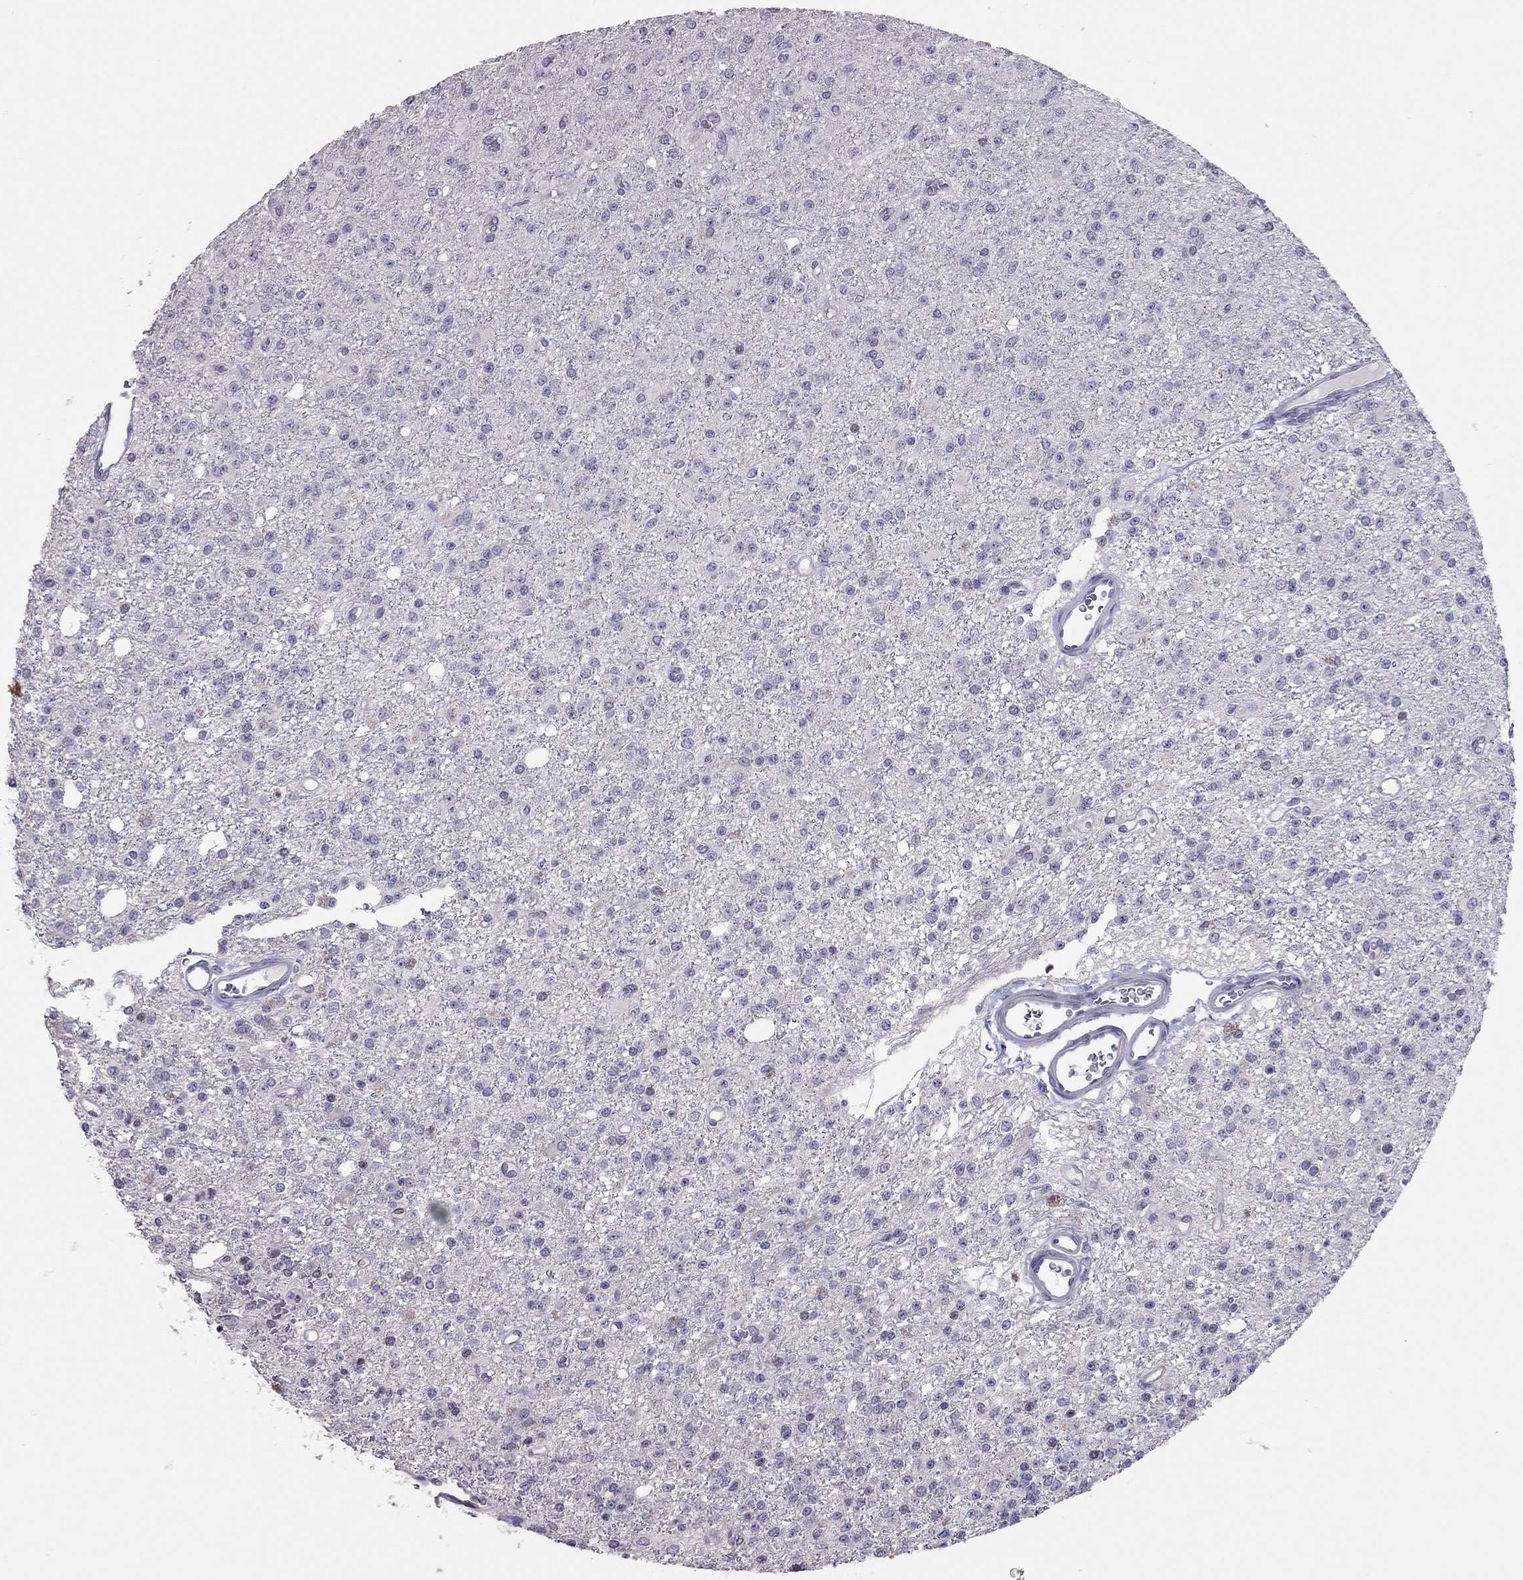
{"staining": {"intensity": "negative", "quantity": "none", "location": "none"}, "tissue": "glioma", "cell_type": "Tumor cells", "image_type": "cancer", "snomed": [{"axis": "morphology", "description": "Glioma, malignant, Low grade"}, {"axis": "topography", "description": "Brain"}], "caption": "Immunohistochemistry (IHC) image of human glioma stained for a protein (brown), which displays no staining in tumor cells.", "gene": "TSHB", "patient": {"sex": "female", "age": 45}}